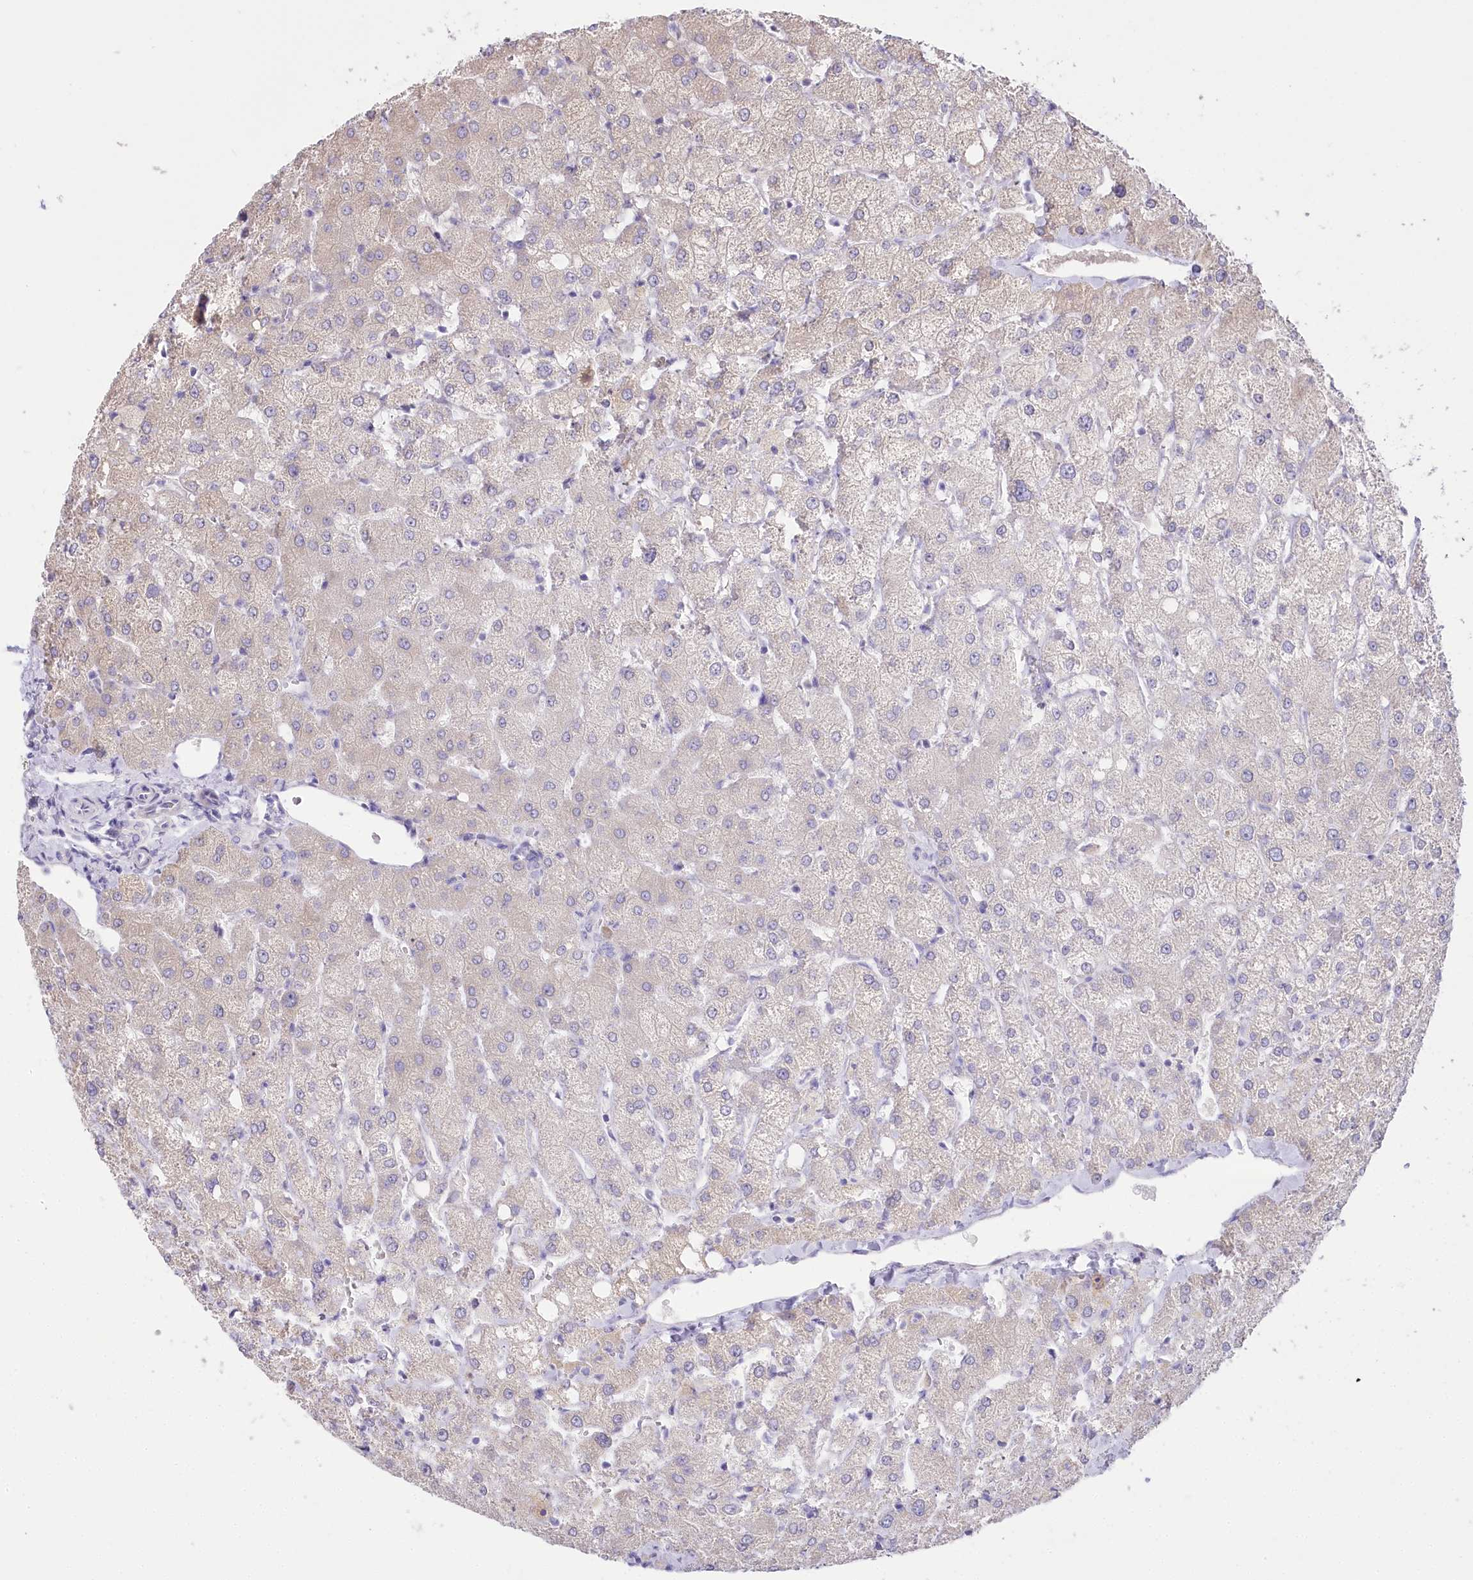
{"staining": {"intensity": "negative", "quantity": "none", "location": "none"}, "tissue": "liver", "cell_type": "Cholangiocytes", "image_type": "normal", "snomed": [{"axis": "morphology", "description": "Normal tissue, NOS"}, {"axis": "topography", "description": "Liver"}], "caption": "Protein analysis of normal liver exhibits no significant positivity in cholangiocytes. (Stains: DAB (3,3'-diaminobenzidine) immunohistochemistry with hematoxylin counter stain, Microscopy: brightfield microscopy at high magnification).", "gene": "MYOZ1", "patient": {"sex": "female", "age": 54}}